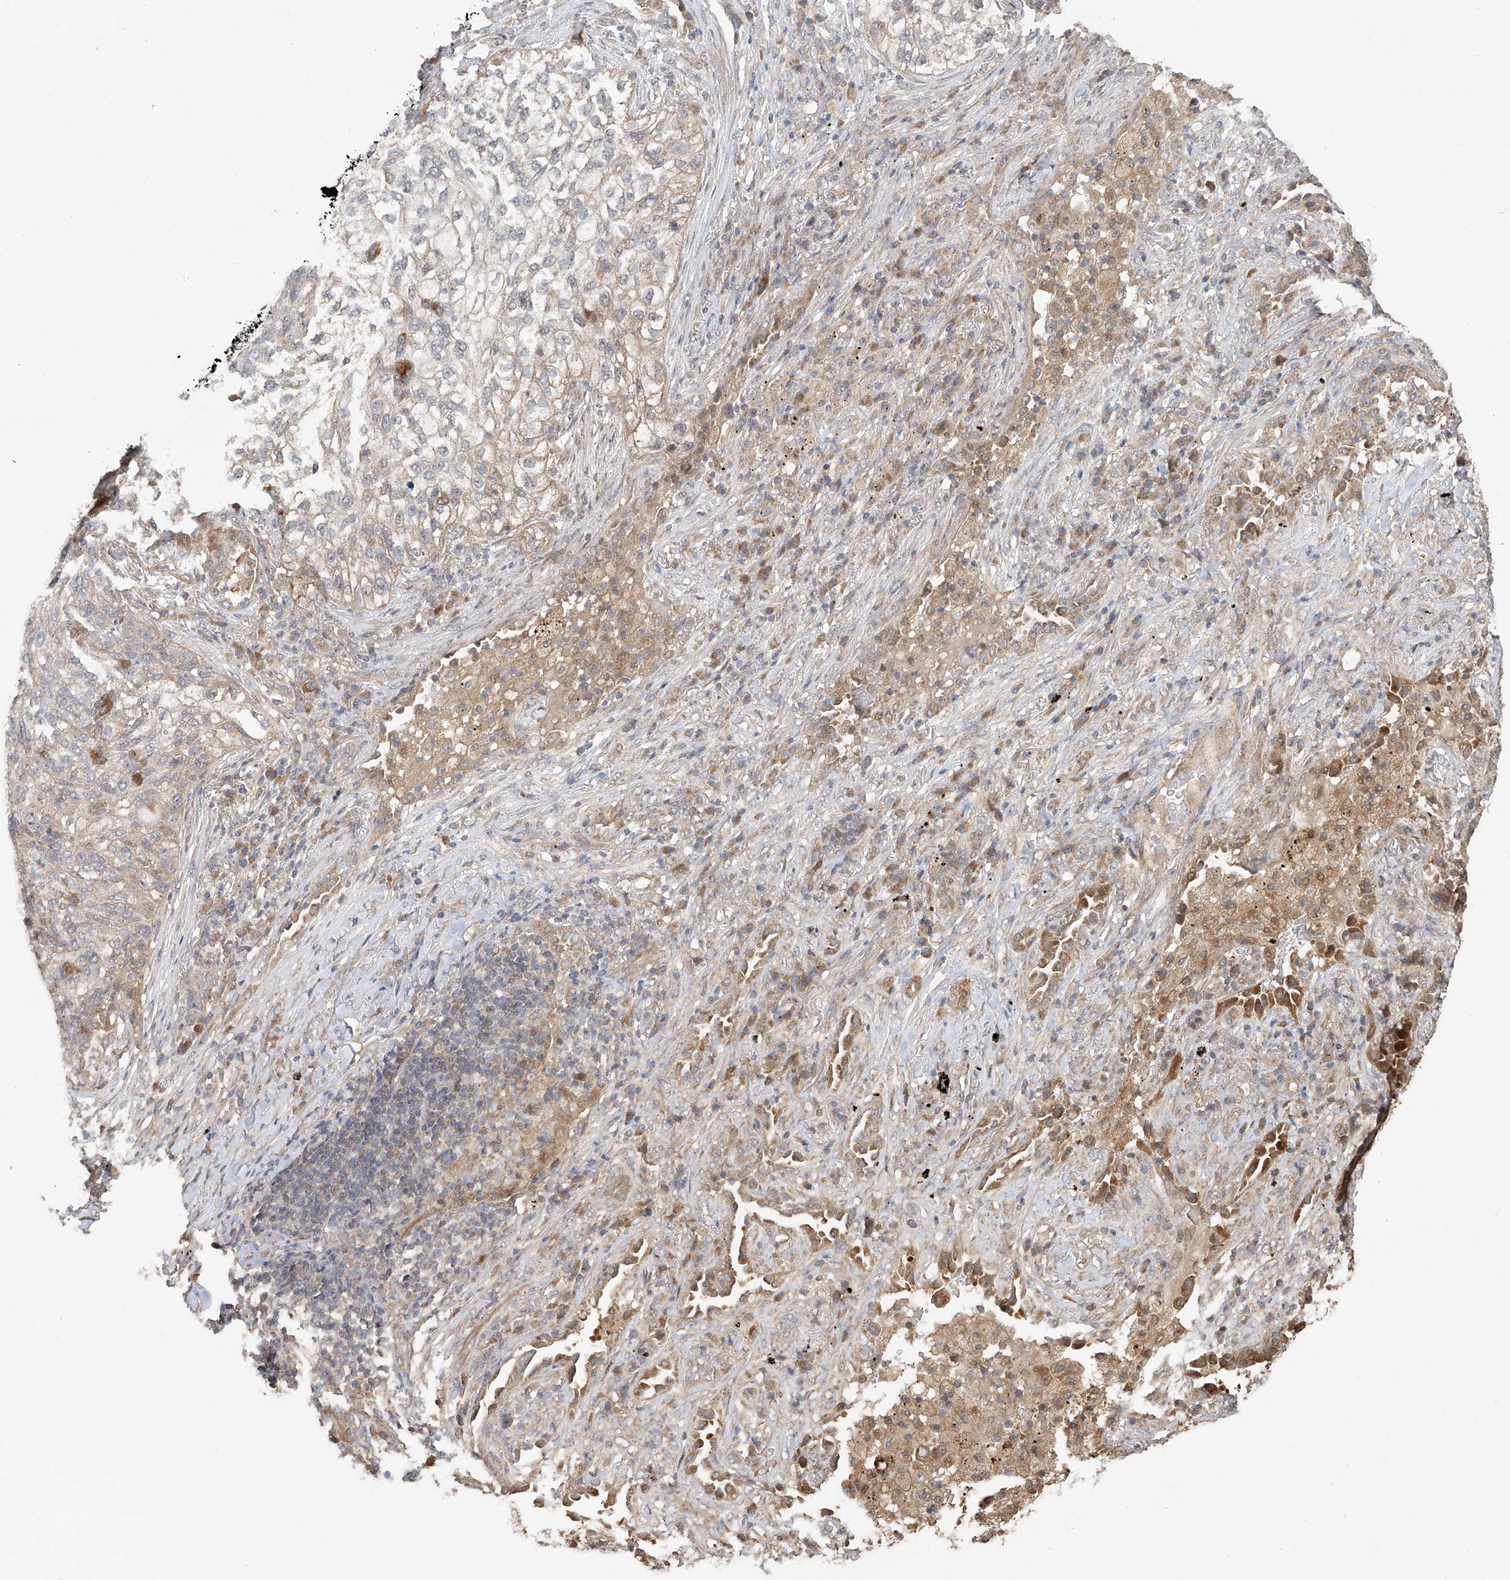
{"staining": {"intensity": "weak", "quantity": "<25%", "location": "cytoplasmic/membranous"}, "tissue": "lung cancer", "cell_type": "Tumor cells", "image_type": "cancer", "snomed": [{"axis": "morphology", "description": "Squamous cell carcinoma, NOS"}, {"axis": "topography", "description": "Lung"}], "caption": "IHC micrograph of neoplastic tissue: human lung cancer stained with DAB displays no significant protein staining in tumor cells.", "gene": "TMEM61", "patient": {"sex": "female", "age": 63}}